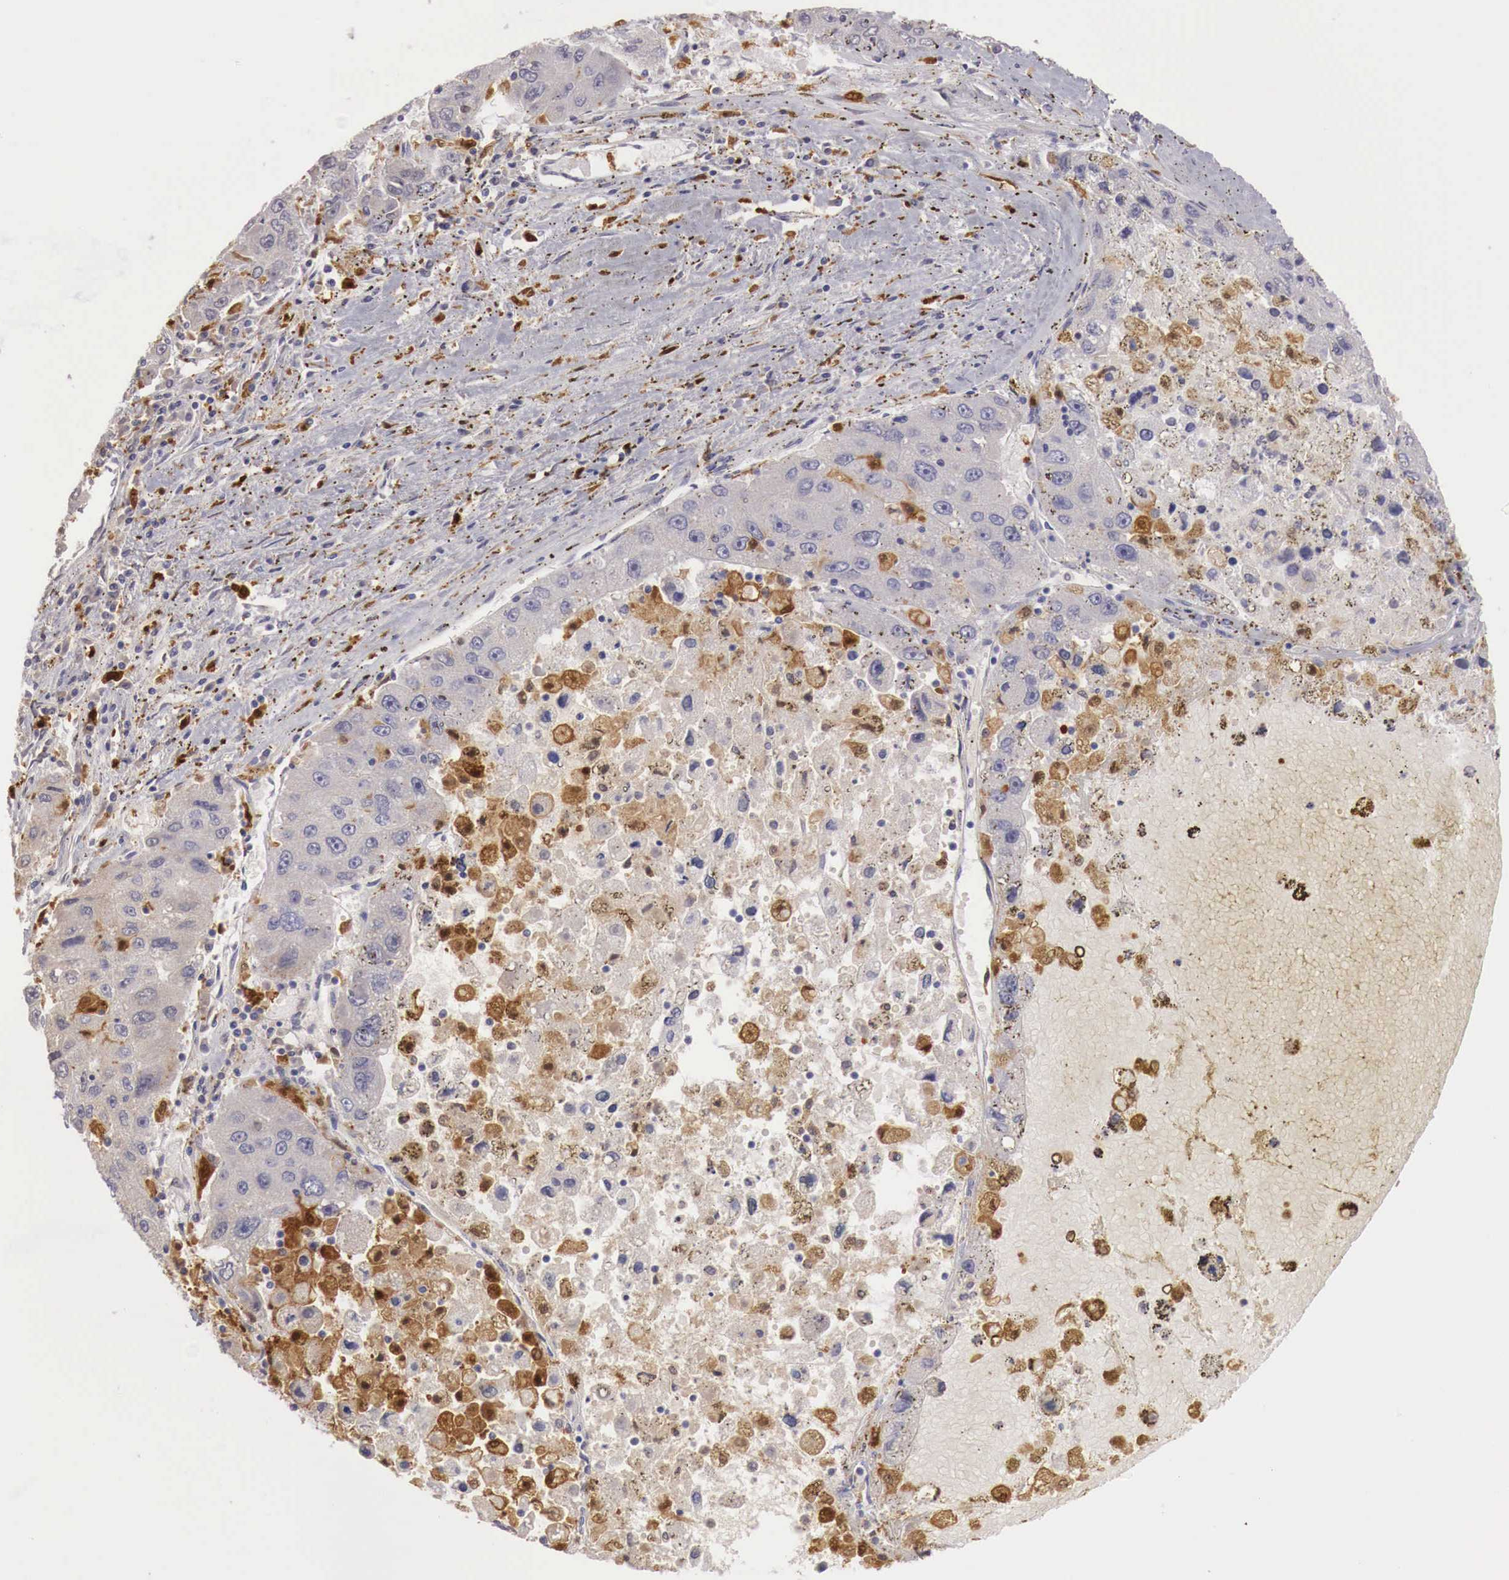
{"staining": {"intensity": "negative", "quantity": "none", "location": "none"}, "tissue": "liver cancer", "cell_type": "Tumor cells", "image_type": "cancer", "snomed": [{"axis": "morphology", "description": "Carcinoma, Hepatocellular, NOS"}, {"axis": "topography", "description": "Liver"}], "caption": "An immunohistochemistry (IHC) image of liver hepatocellular carcinoma is shown. There is no staining in tumor cells of liver hepatocellular carcinoma. (DAB (3,3'-diaminobenzidine) IHC visualized using brightfield microscopy, high magnification).", "gene": "RENBP", "patient": {"sex": "male", "age": 49}}